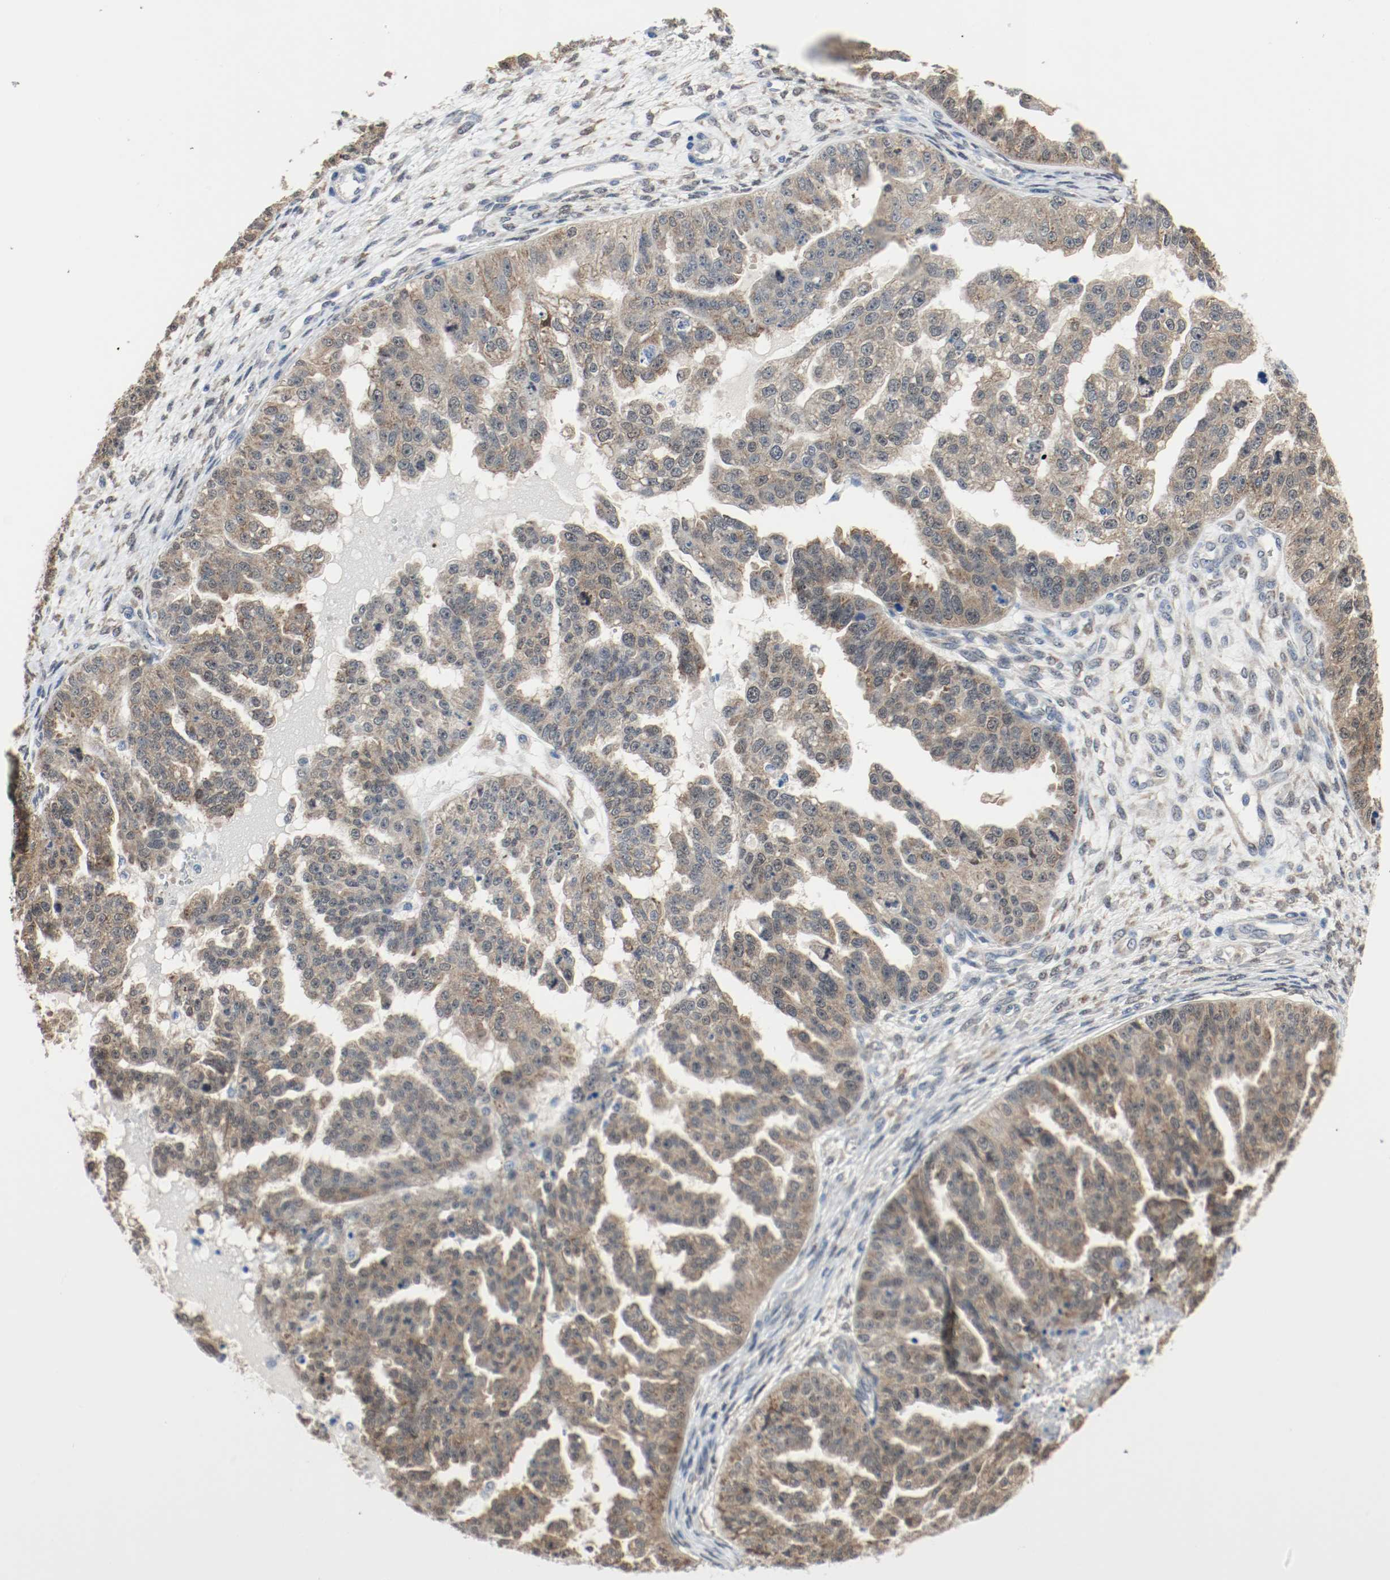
{"staining": {"intensity": "weak", "quantity": "25%-75%", "location": "cytoplasmic/membranous,nuclear"}, "tissue": "ovarian cancer", "cell_type": "Tumor cells", "image_type": "cancer", "snomed": [{"axis": "morphology", "description": "Cystadenocarcinoma, serous, NOS"}, {"axis": "topography", "description": "Ovary"}], "caption": "Brown immunohistochemical staining in ovarian serous cystadenocarcinoma reveals weak cytoplasmic/membranous and nuclear expression in about 25%-75% of tumor cells. The protein is stained brown, and the nuclei are stained in blue (DAB (3,3'-diaminobenzidine) IHC with brightfield microscopy, high magnification).", "gene": "PPME1", "patient": {"sex": "female", "age": 58}}